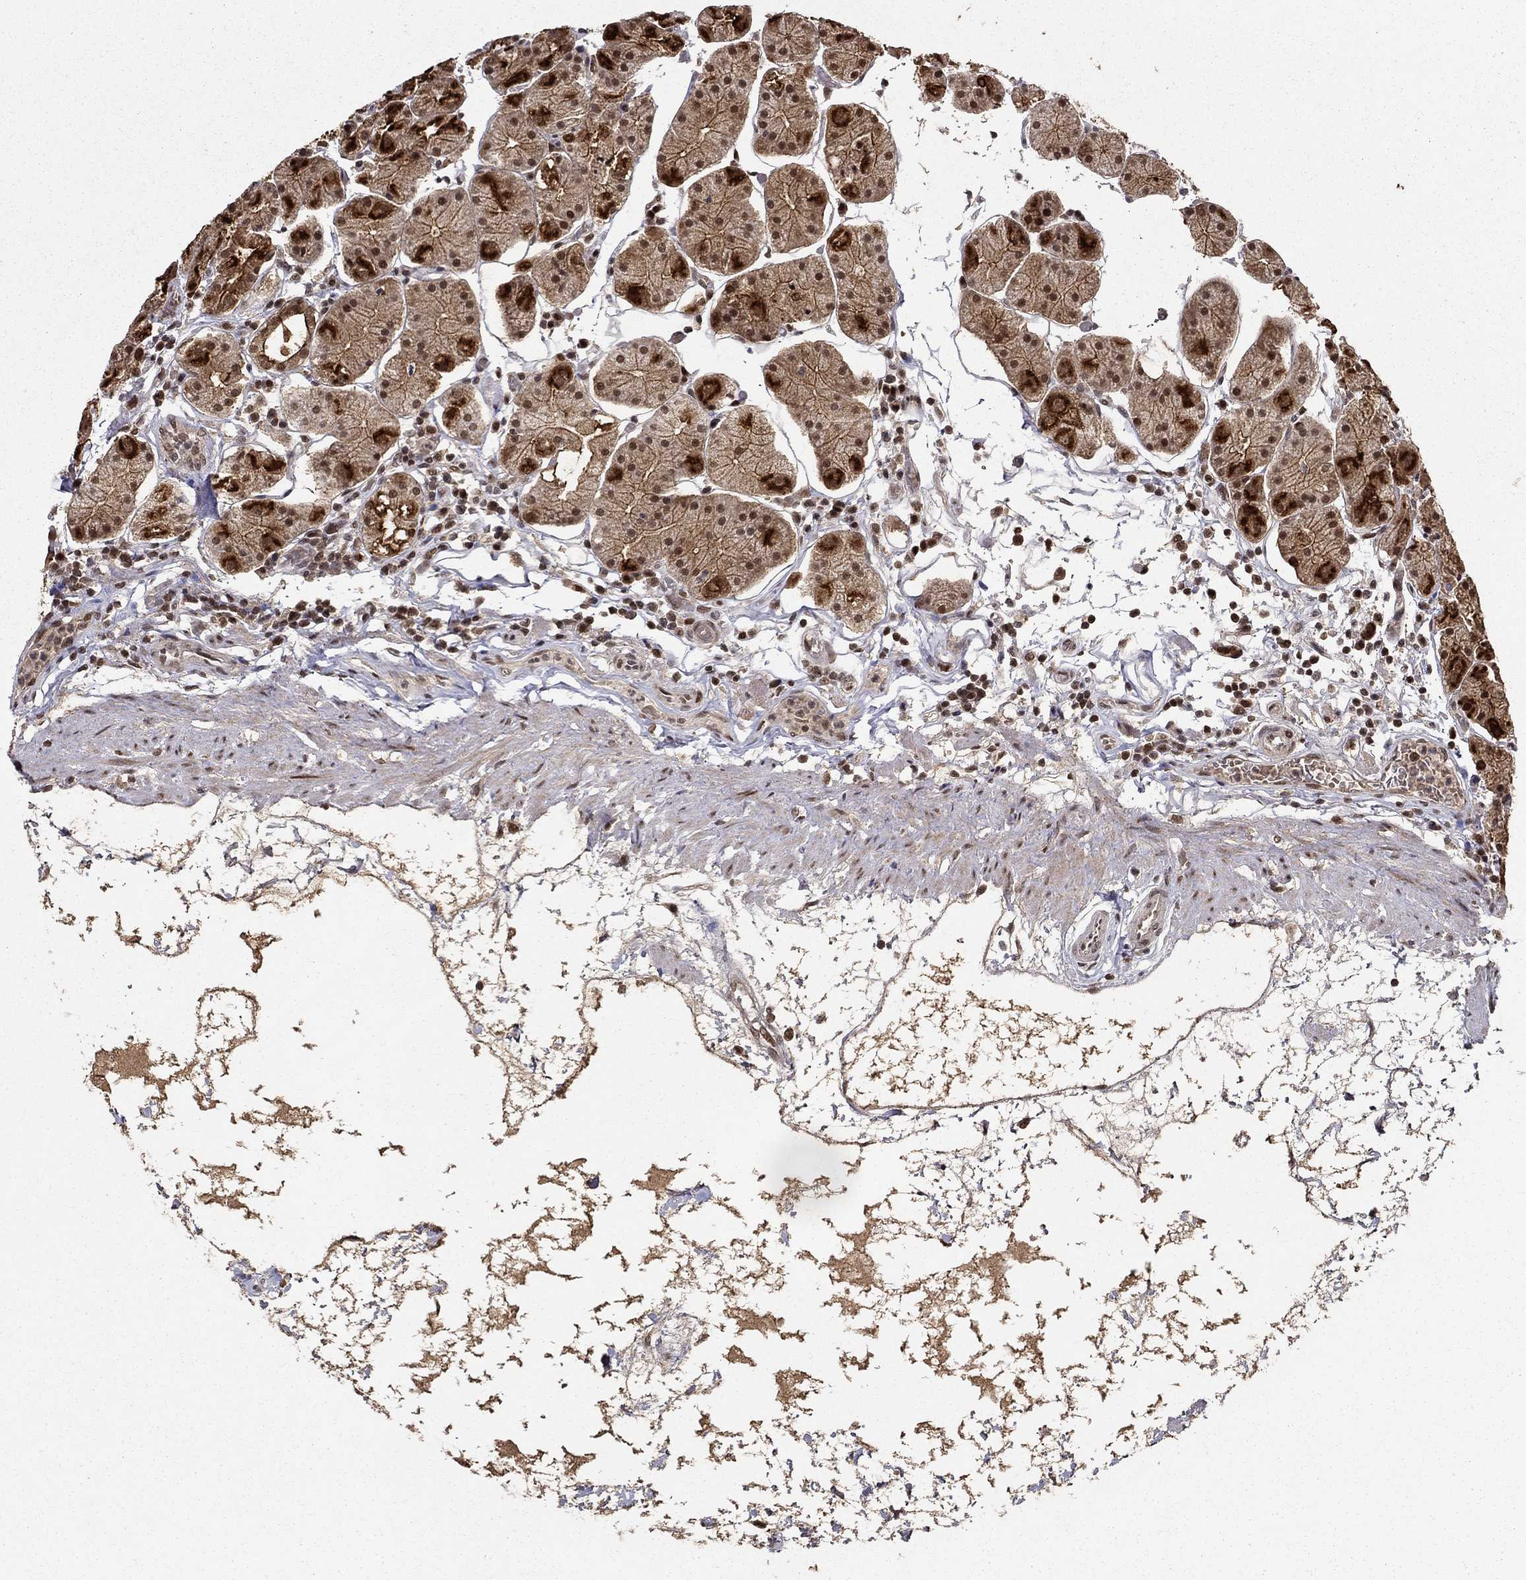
{"staining": {"intensity": "strong", "quantity": "25%-75%", "location": "cytoplasmic/membranous"}, "tissue": "stomach", "cell_type": "Glandular cells", "image_type": "normal", "snomed": [{"axis": "morphology", "description": "Normal tissue, NOS"}, {"axis": "topography", "description": "Stomach"}], "caption": "Benign stomach reveals strong cytoplasmic/membranous staining in approximately 25%-75% of glandular cells.", "gene": "CDCA7L", "patient": {"sex": "male", "age": 54}}